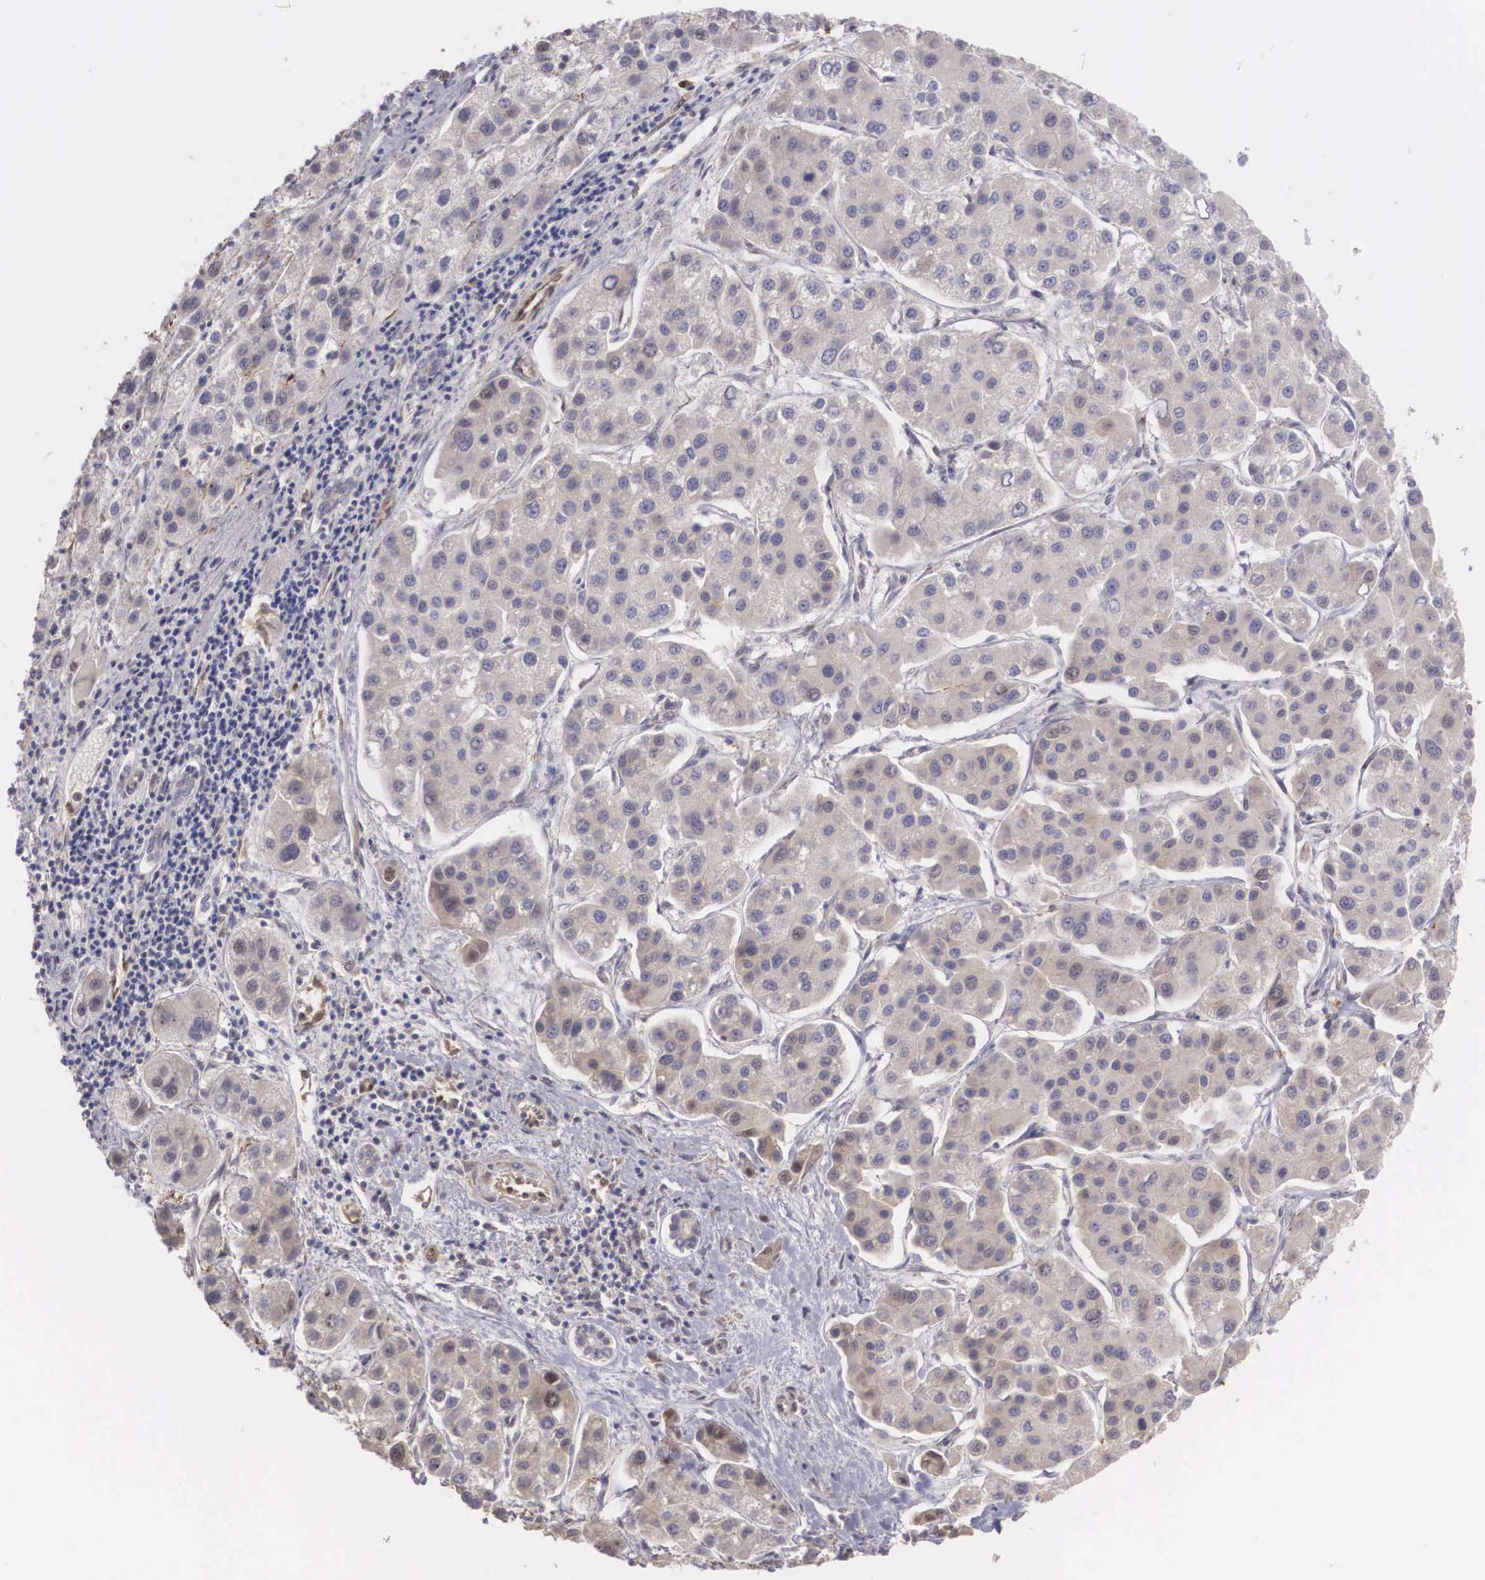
{"staining": {"intensity": "weak", "quantity": "25%-75%", "location": "cytoplasmic/membranous"}, "tissue": "liver cancer", "cell_type": "Tumor cells", "image_type": "cancer", "snomed": [{"axis": "morphology", "description": "Carcinoma, Hepatocellular, NOS"}, {"axis": "topography", "description": "Liver"}], "caption": "Human liver cancer (hepatocellular carcinoma) stained with a brown dye exhibits weak cytoplasmic/membranous positive expression in about 25%-75% of tumor cells.", "gene": "DNAJB7", "patient": {"sex": "female", "age": 85}}